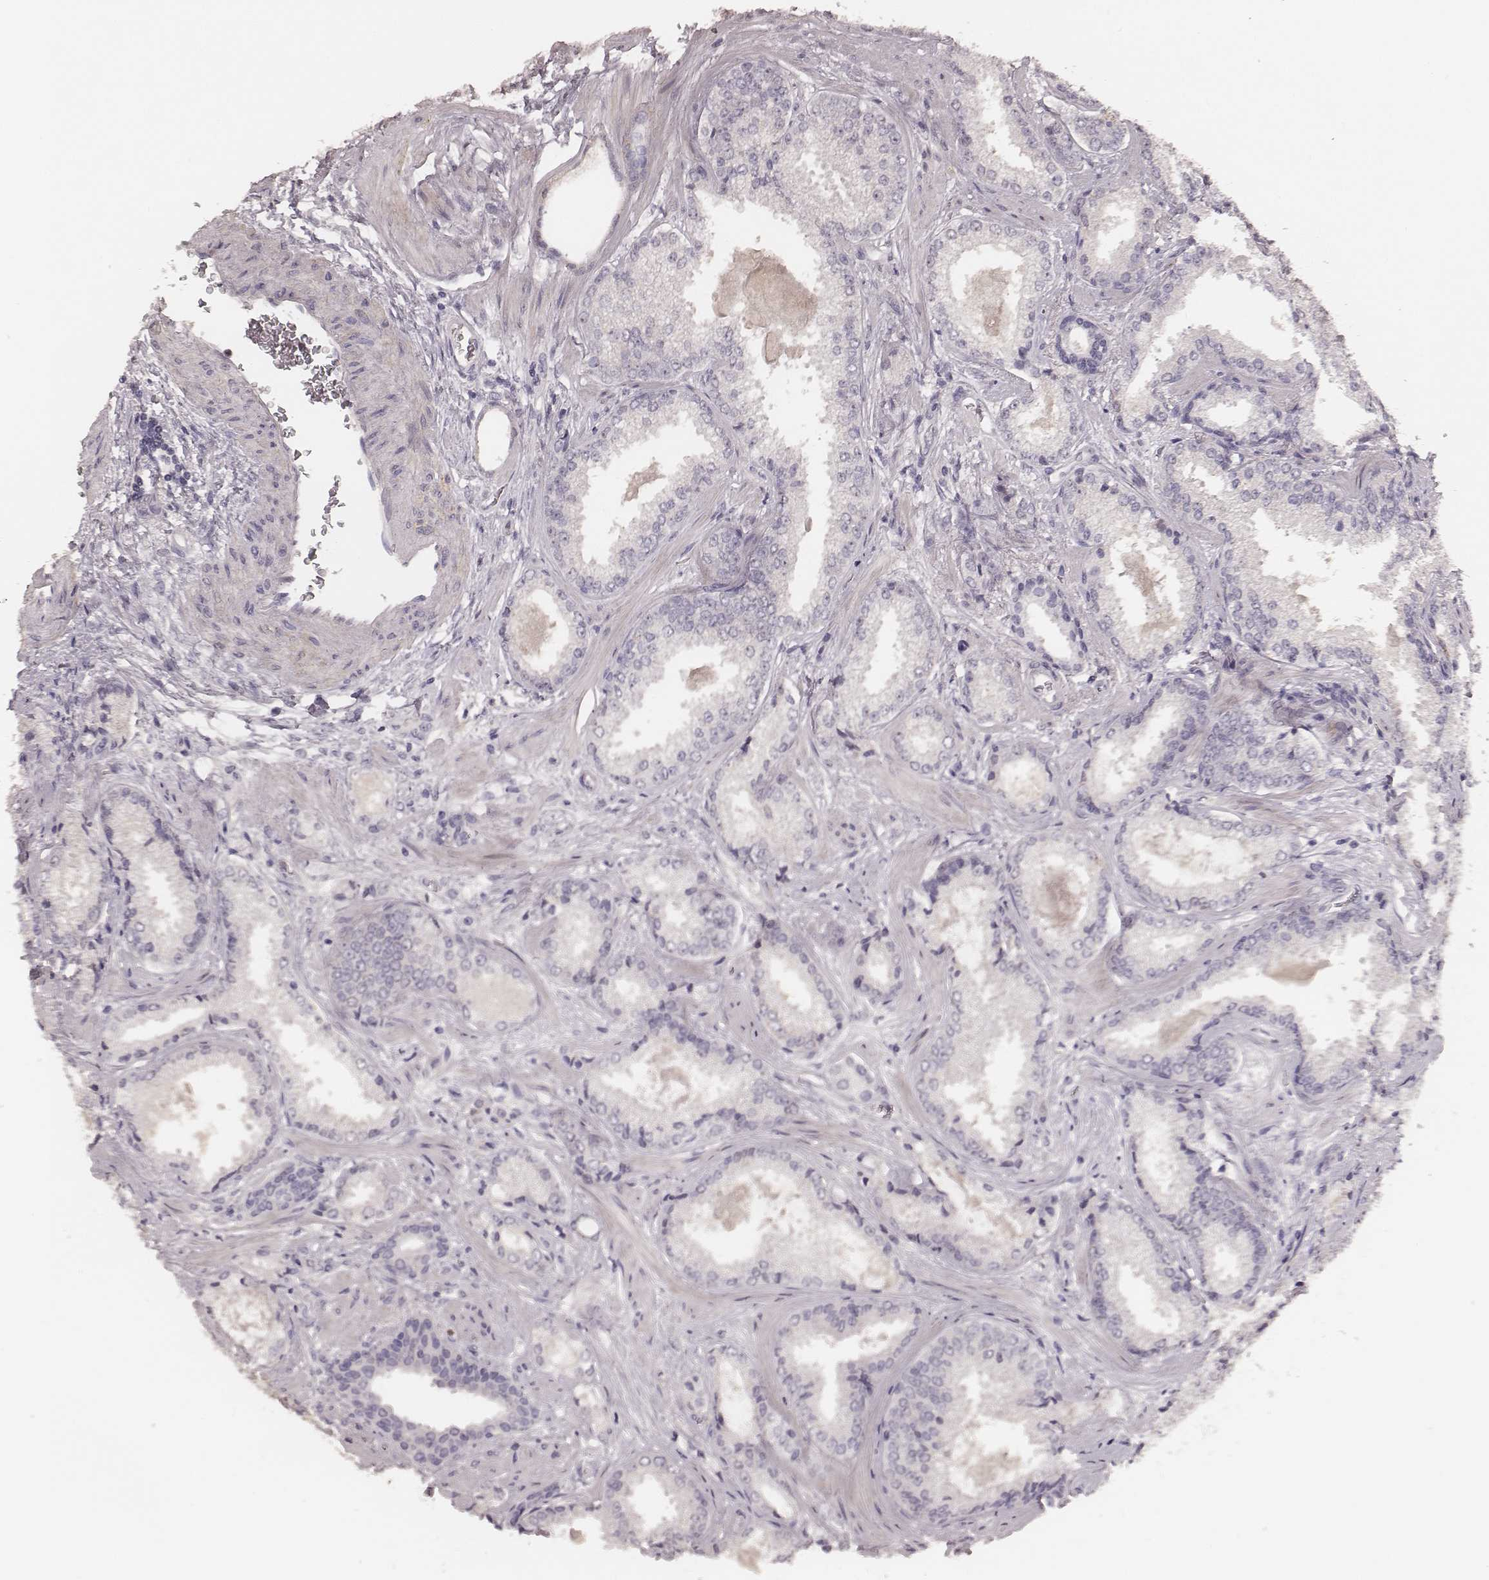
{"staining": {"intensity": "negative", "quantity": "none", "location": "none"}, "tissue": "prostate cancer", "cell_type": "Tumor cells", "image_type": "cancer", "snomed": [{"axis": "morphology", "description": "Adenocarcinoma, Low grade"}, {"axis": "topography", "description": "Prostate"}], "caption": "This is an immunohistochemistry micrograph of prostate cancer (adenocarcinoma (low-grade)). There is no staining in tumor cells.", "gene": "MADCAM1", "patient": {"sex": "male", "age": 56}}